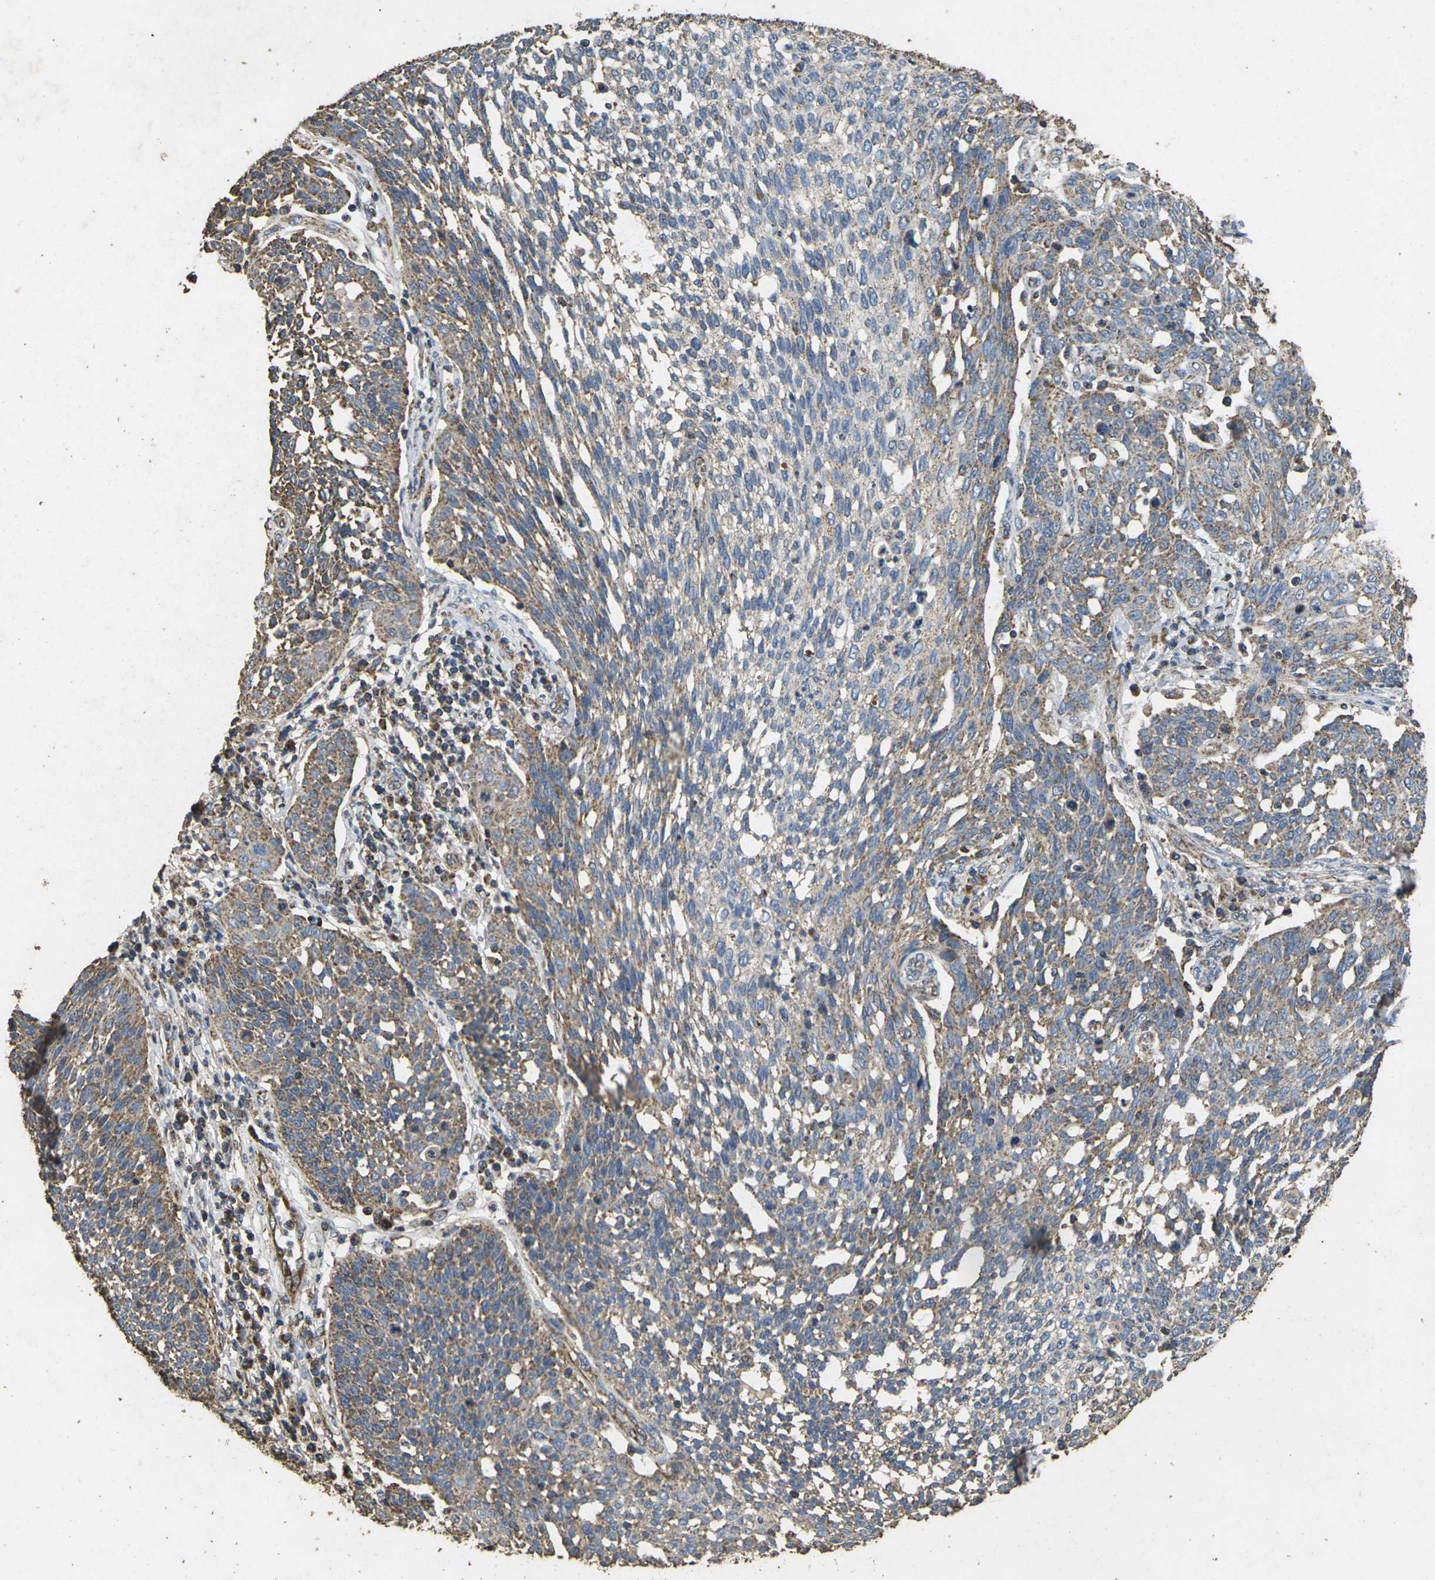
{"staining": {"intensity": "moderate", "quantity": ">75%", "location": "cytoplasmic/membranous"}, "tissue": "cervical cancer", "cell_type": "Tumor cells", "image_type": "cancer", "snomed": [{"axis": "morphology", "description": "Squamous cell carcinoma, NOS"}, {"axis": "topography", "description": "Cervix"}], "caption": "Immunohistochemical staining of human cervical cancer demonstrates medium levels of moderate cytoplasmic/membranous protein expression in about >75% of tumor cells. The protein is stained brown, and the nuclei are stained in blue (DAB (3,3'-diaminobenzidine) IHC with brightfield microscopy, high magnification).", "gene": "MAPK11", "patient": {"sex": "female", "age": 34}}